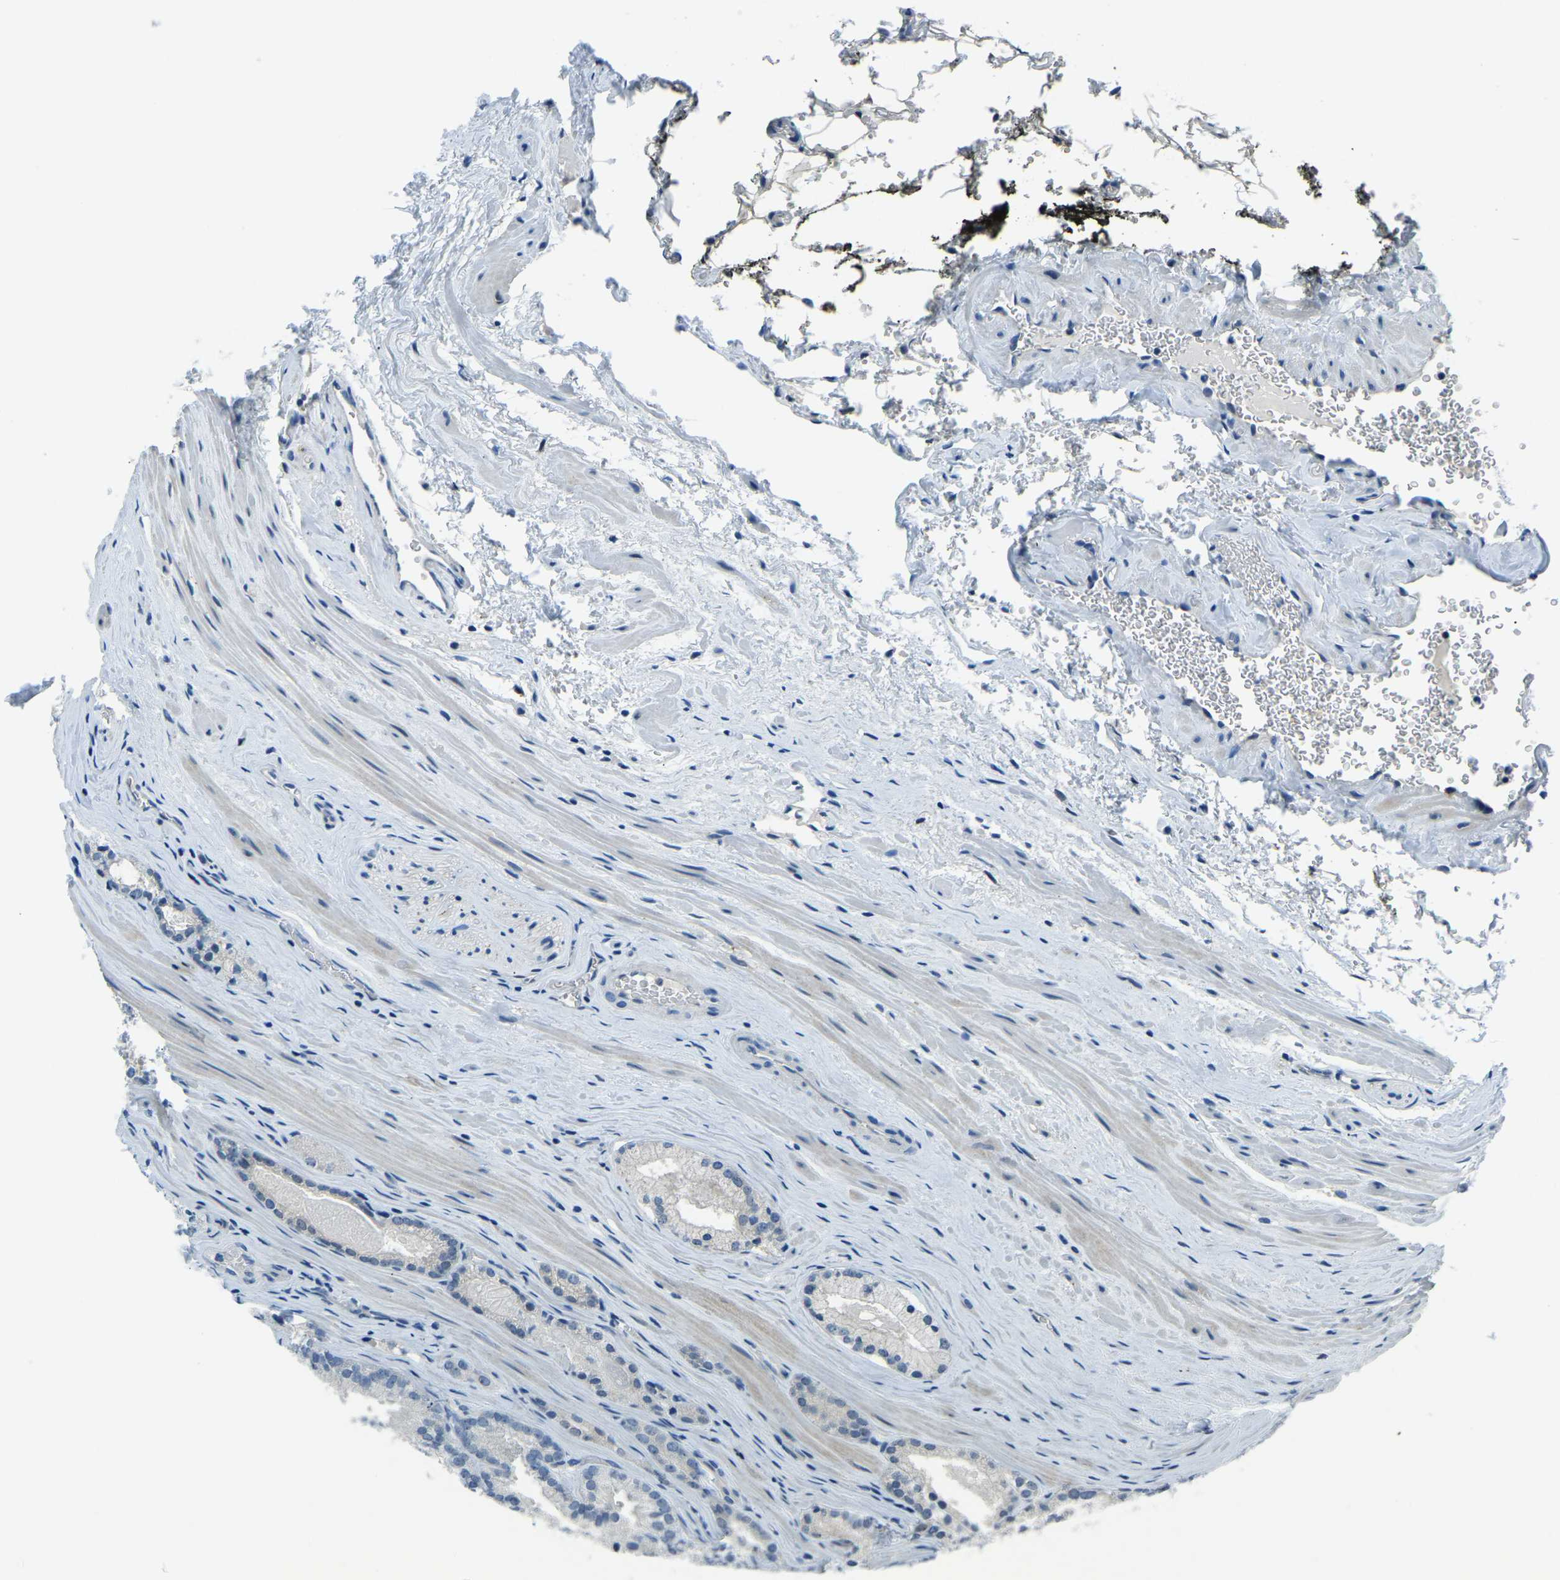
{"staining": {"intensity": "negative", "quantity": "none", "location": "none"}, "tissue": "prostate cancer", "cell_type": "Tumor cells", "image_type": "cancer", "snomed": [{"axis": "morphology", "description": "Adenocarcinoma, Low grade"}, {"axis": "topography", "description": "Prostate"}], "caption": "This is an immunohistochemistry image of low-grade adenocarcinoma (prostate). There is no staining in tumor cells.", "gene": "RRP1", "patient": {"sex": "male", "age": 59}}